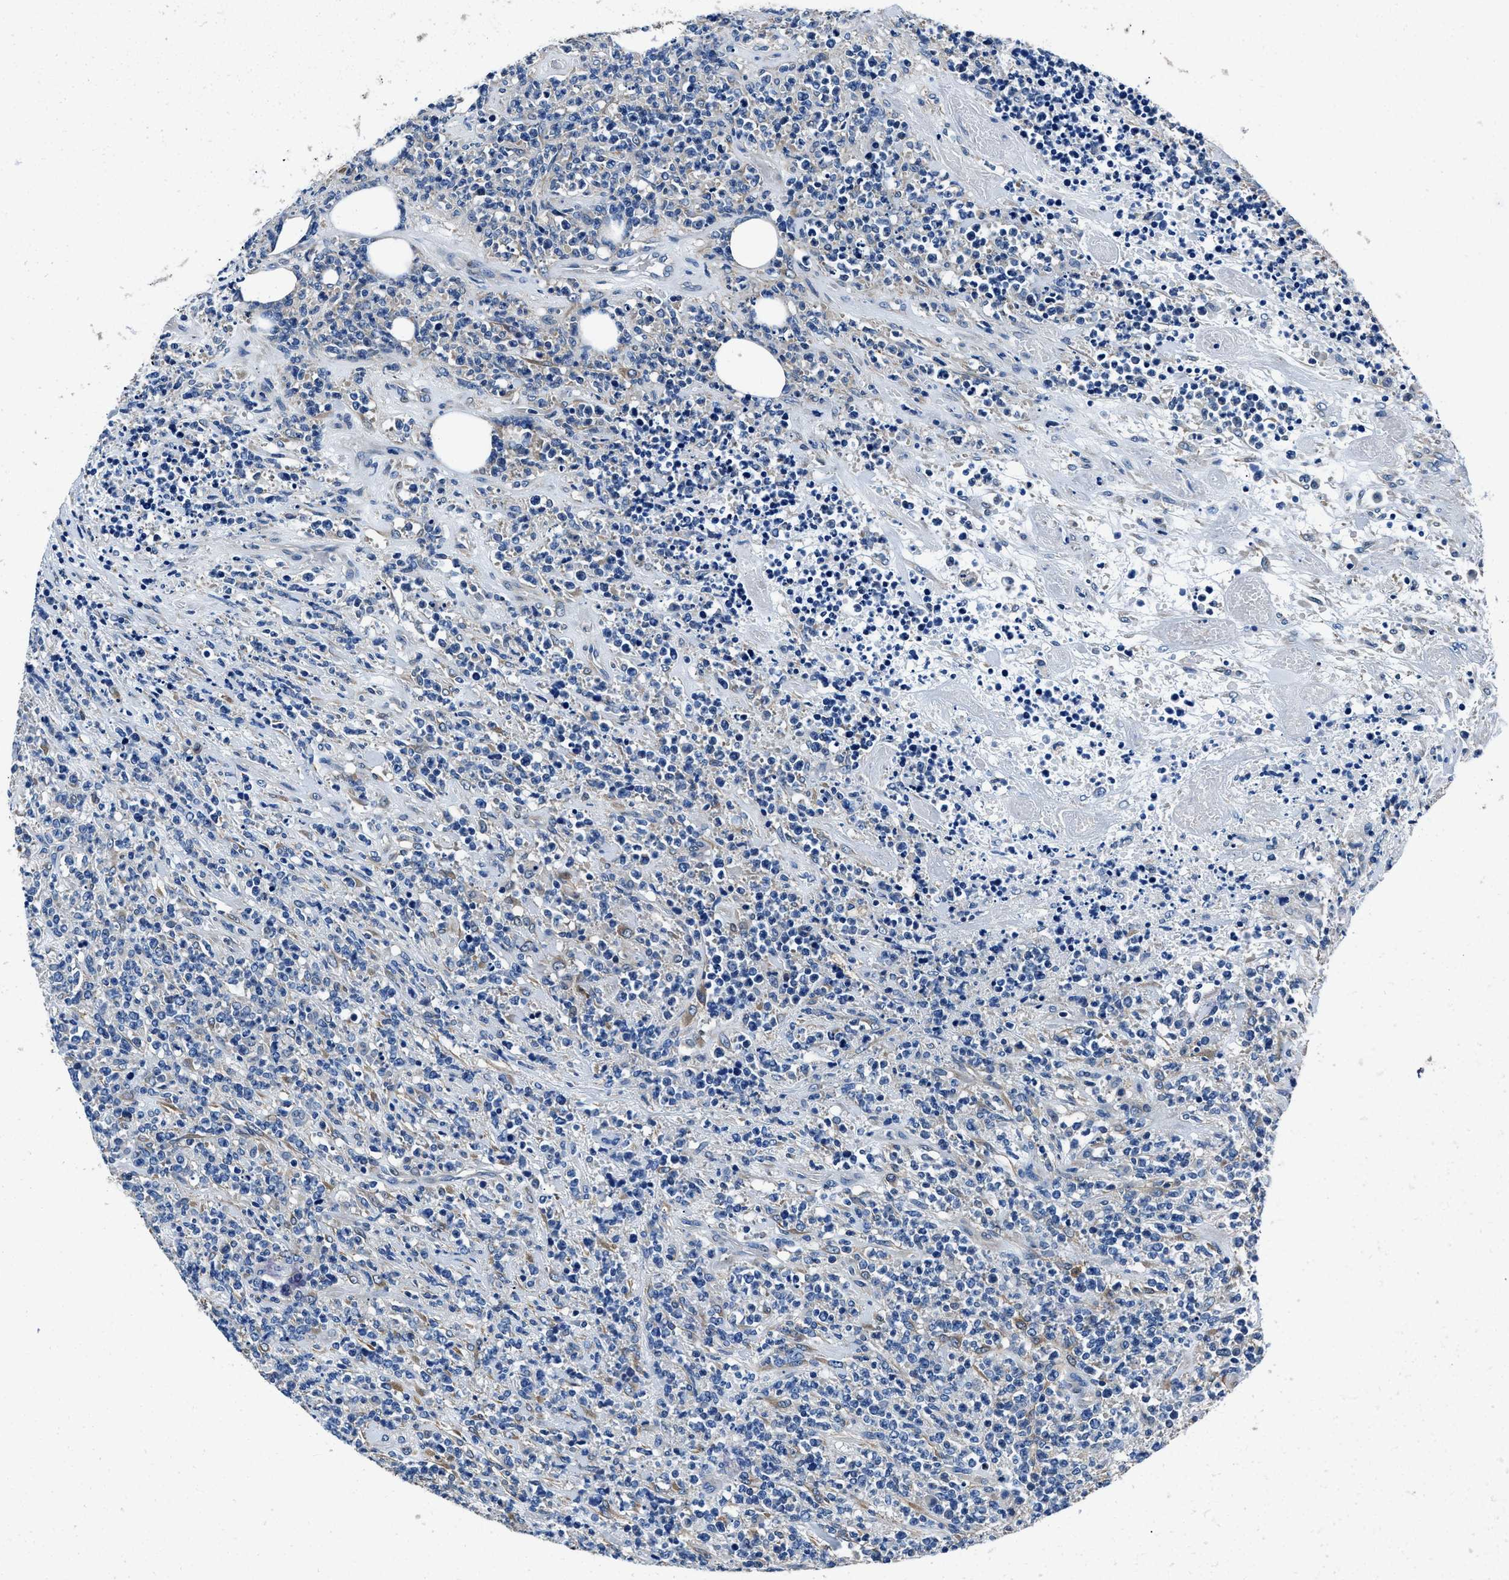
{"staining": {"intensity": "negative", "quantity": "none", "location": "none"}, "tissue": "lymphoma", "cell_type": "Tumor cells", "image_type": "cancer", "snomed": [{"axis": "morphology", "description": "Malignant lymphoma, non-Hodgkin's type, High grade"}, {"axis": "topography", "description": "Soft tissue"}], "caption": "Immunohistochemical staining of human lymphoma reveals no significant staining in tumor cells.", "gene": "NEU1", "patient": {"sex": "male", "age": 18}}